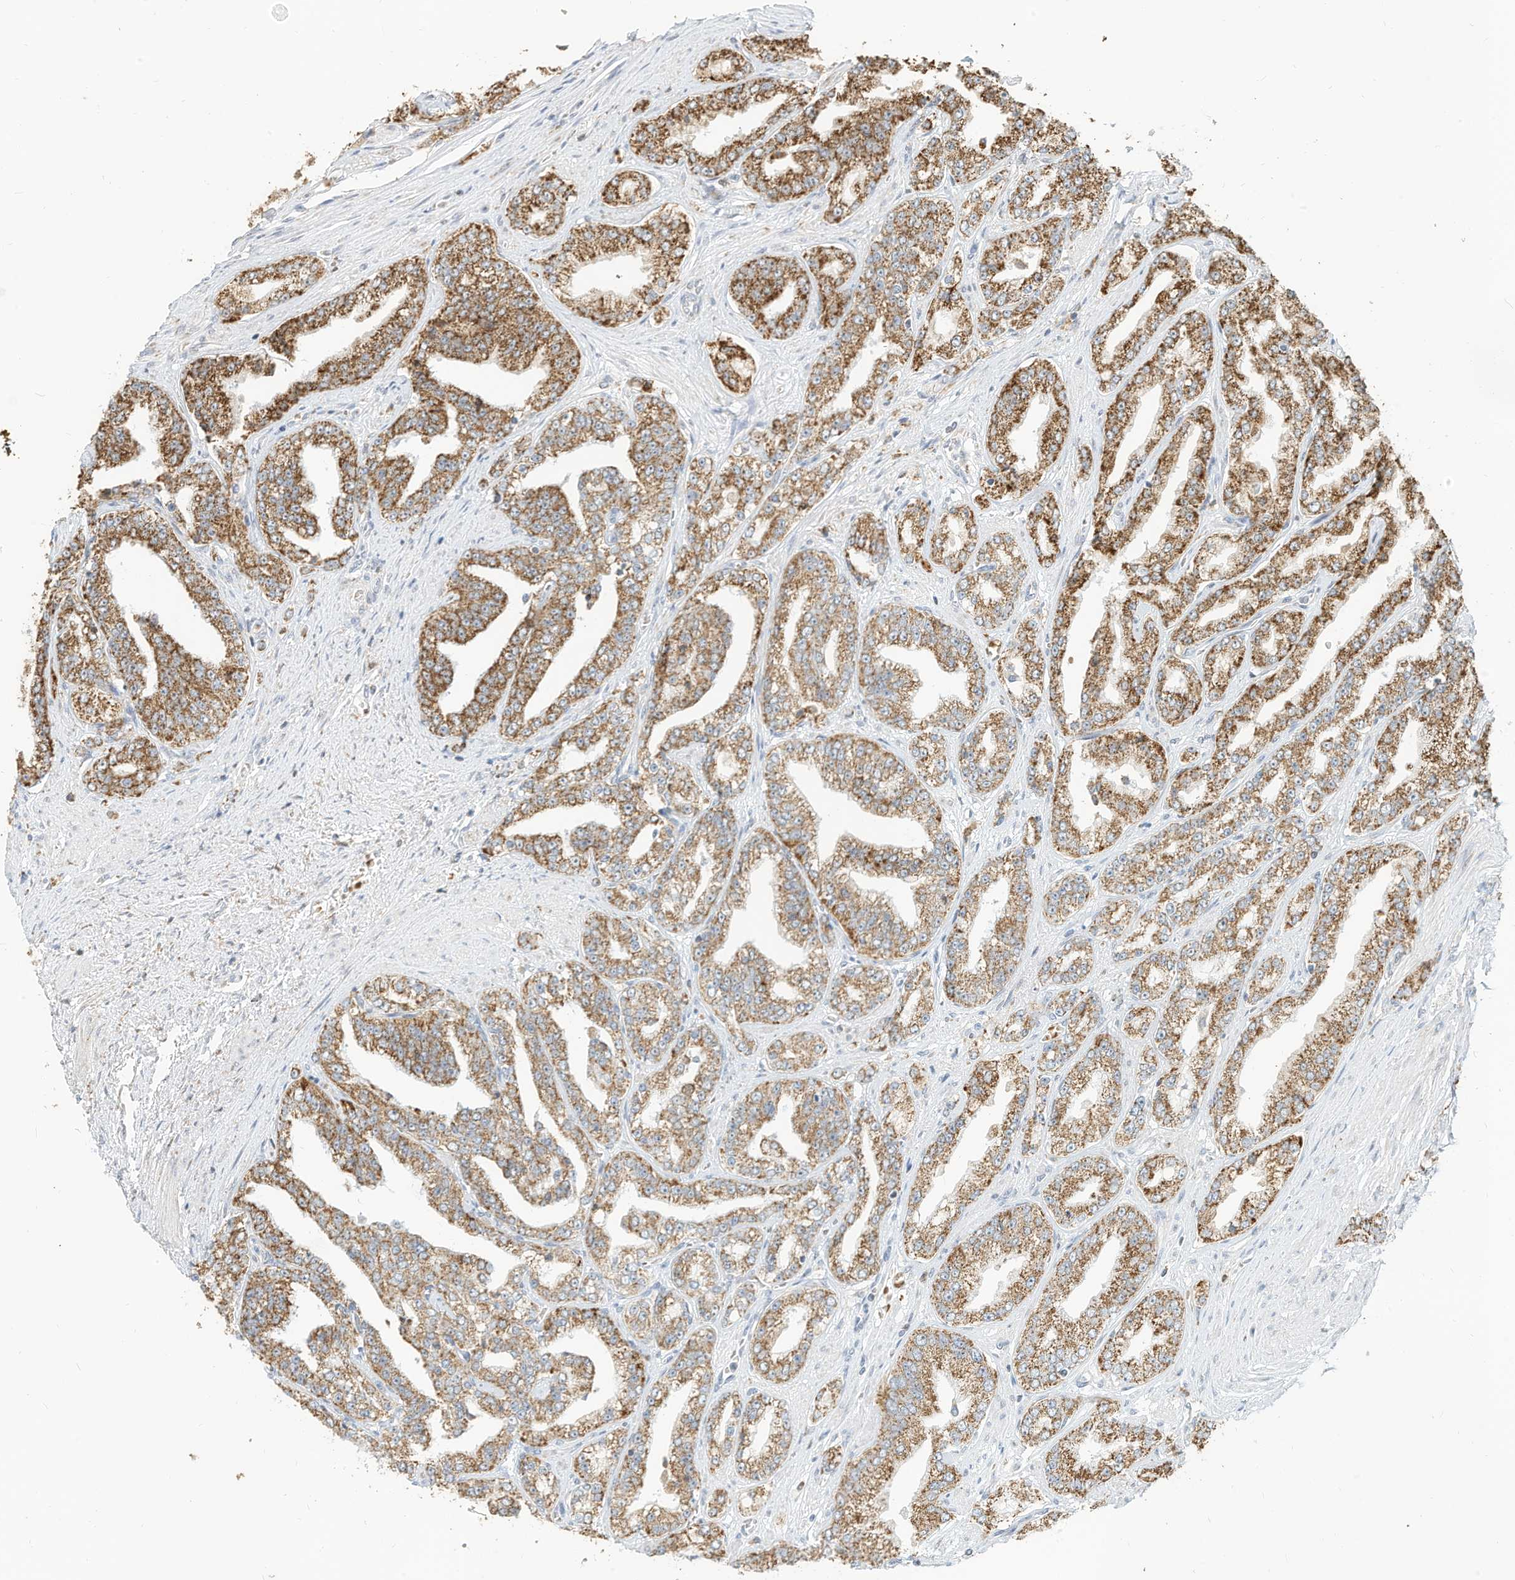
{"staining": {"intensity": "moderate", "quantity": ">75%", "location": "cytoplasmic/membranous"}, "tissue": "prostate cancer", "cell_type": "Tumor cells", "image_type": "cancer", "snomed": [{"axis": "morphology", "description": "Adenocarcinoma, High grade"}, {"axis": "topography", "description": "Prostate"}], "caption": "Immunohistochemistry (IHC) image of human high-grade adenocarcinoma (prostate) stained for a protein (brown), which shows medium levels of moderate cytoplasmic/membranous expression in about >75% of tumor cells.", "gene": "MTUS2", "patient": {"sex": "male", "age": 71}}